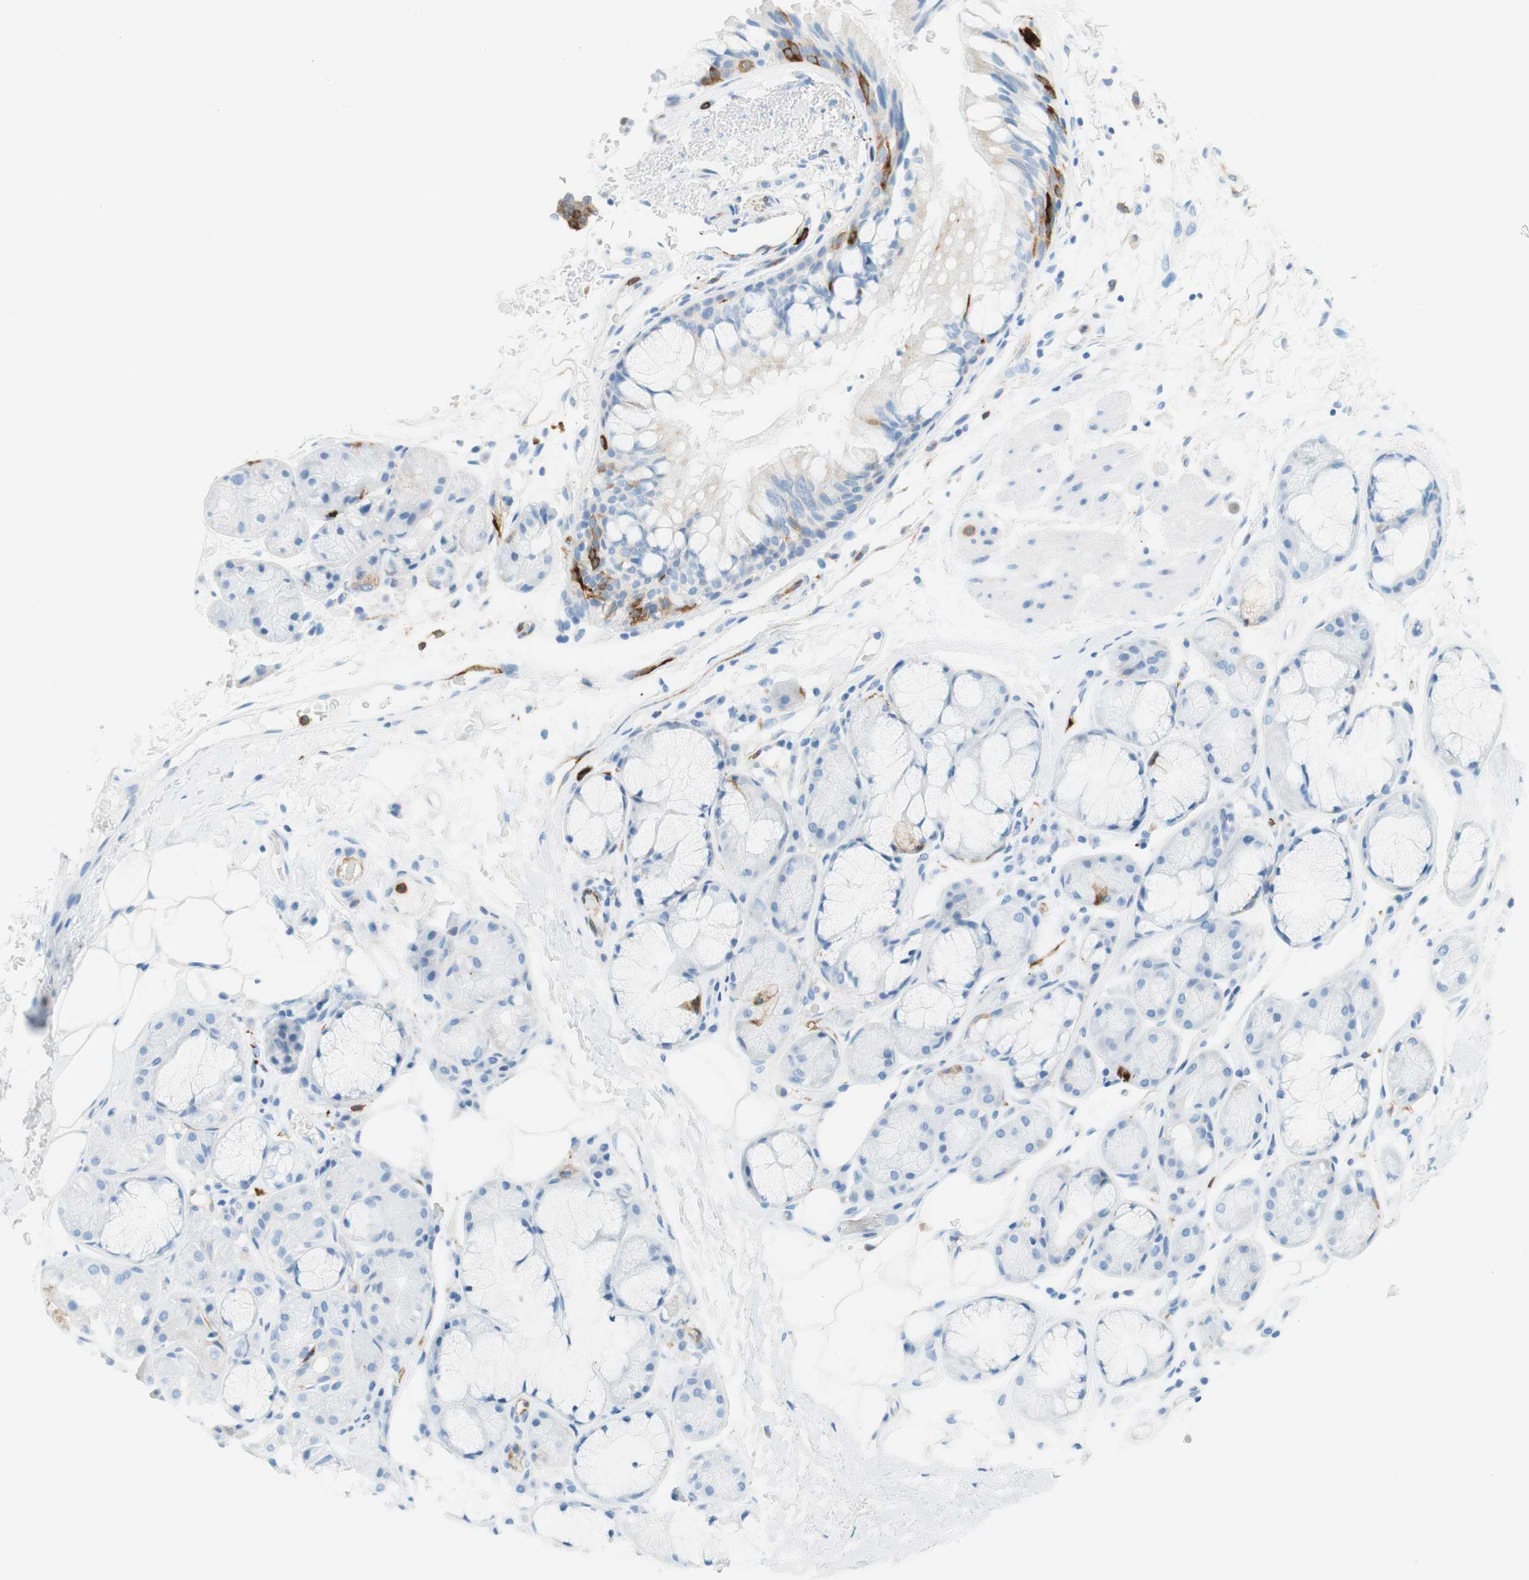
{"staining": {"intensity": "strong", "quantity": "<25%", "location": "cytoplasmic/membranous"}, "tissue": "bronchus", "cell_type": "Respiratory epithelial cells", "image_type": "normal", "snomed": [{"axis": "morphology", "description": "Normal tissue, NOS"}, {"axis": "topography", "description": "Bronchus"}], "caption": "A brown stain labels strong cytoplasmic/membranous positivity of a protein in respiratory epithelial cells of normal human bronchus. The staining was performed using DAB, with brown indicating positive protein expression. Nuclei are stained blue with hematoxylin.", "gene": "STMN1", "patient": {"sex": "male", "age": 66}}